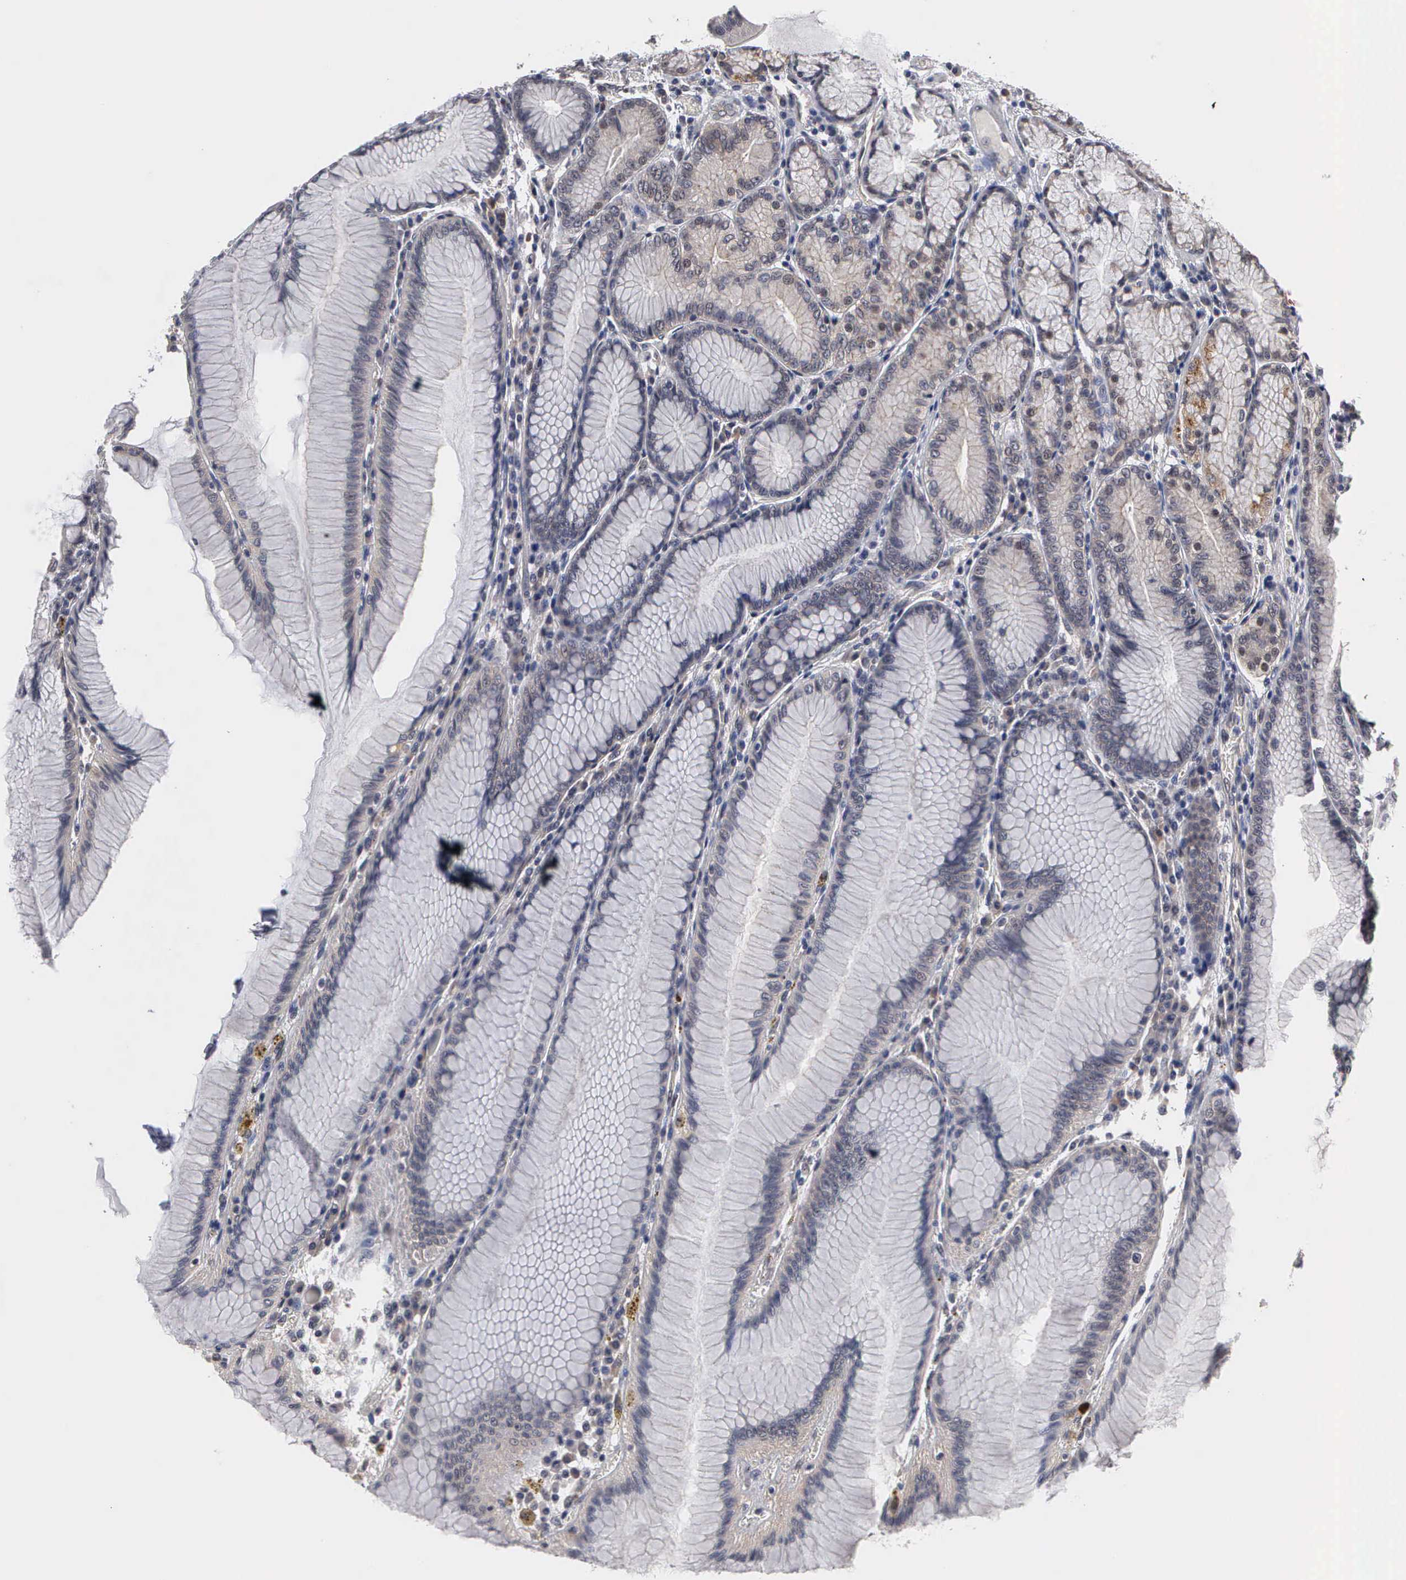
{"staining": {"intensity": "moderate", "quantity": "<25%", "location": "cytoplasmic/membranous"}, "tissue": "stomach", "cell_type": "Glandular cells", "image_type": "normal", "snomed": [{"axis": "morphology", "description": "Normal tissue, NOS"}, {"axis": "topography", "description": "Stomach, lower"}], "caption": "Unremarkable stomach was stained to show a protein in brown. There is low levels of moderate cytoplasmic/membranous expression in approximately <25% of glandular cells. (brown staining indicates protein expression, while blue staining denotes nuclei).", "gene": "ZBTB33", "patient": {"sex": "female", "age": 93}}